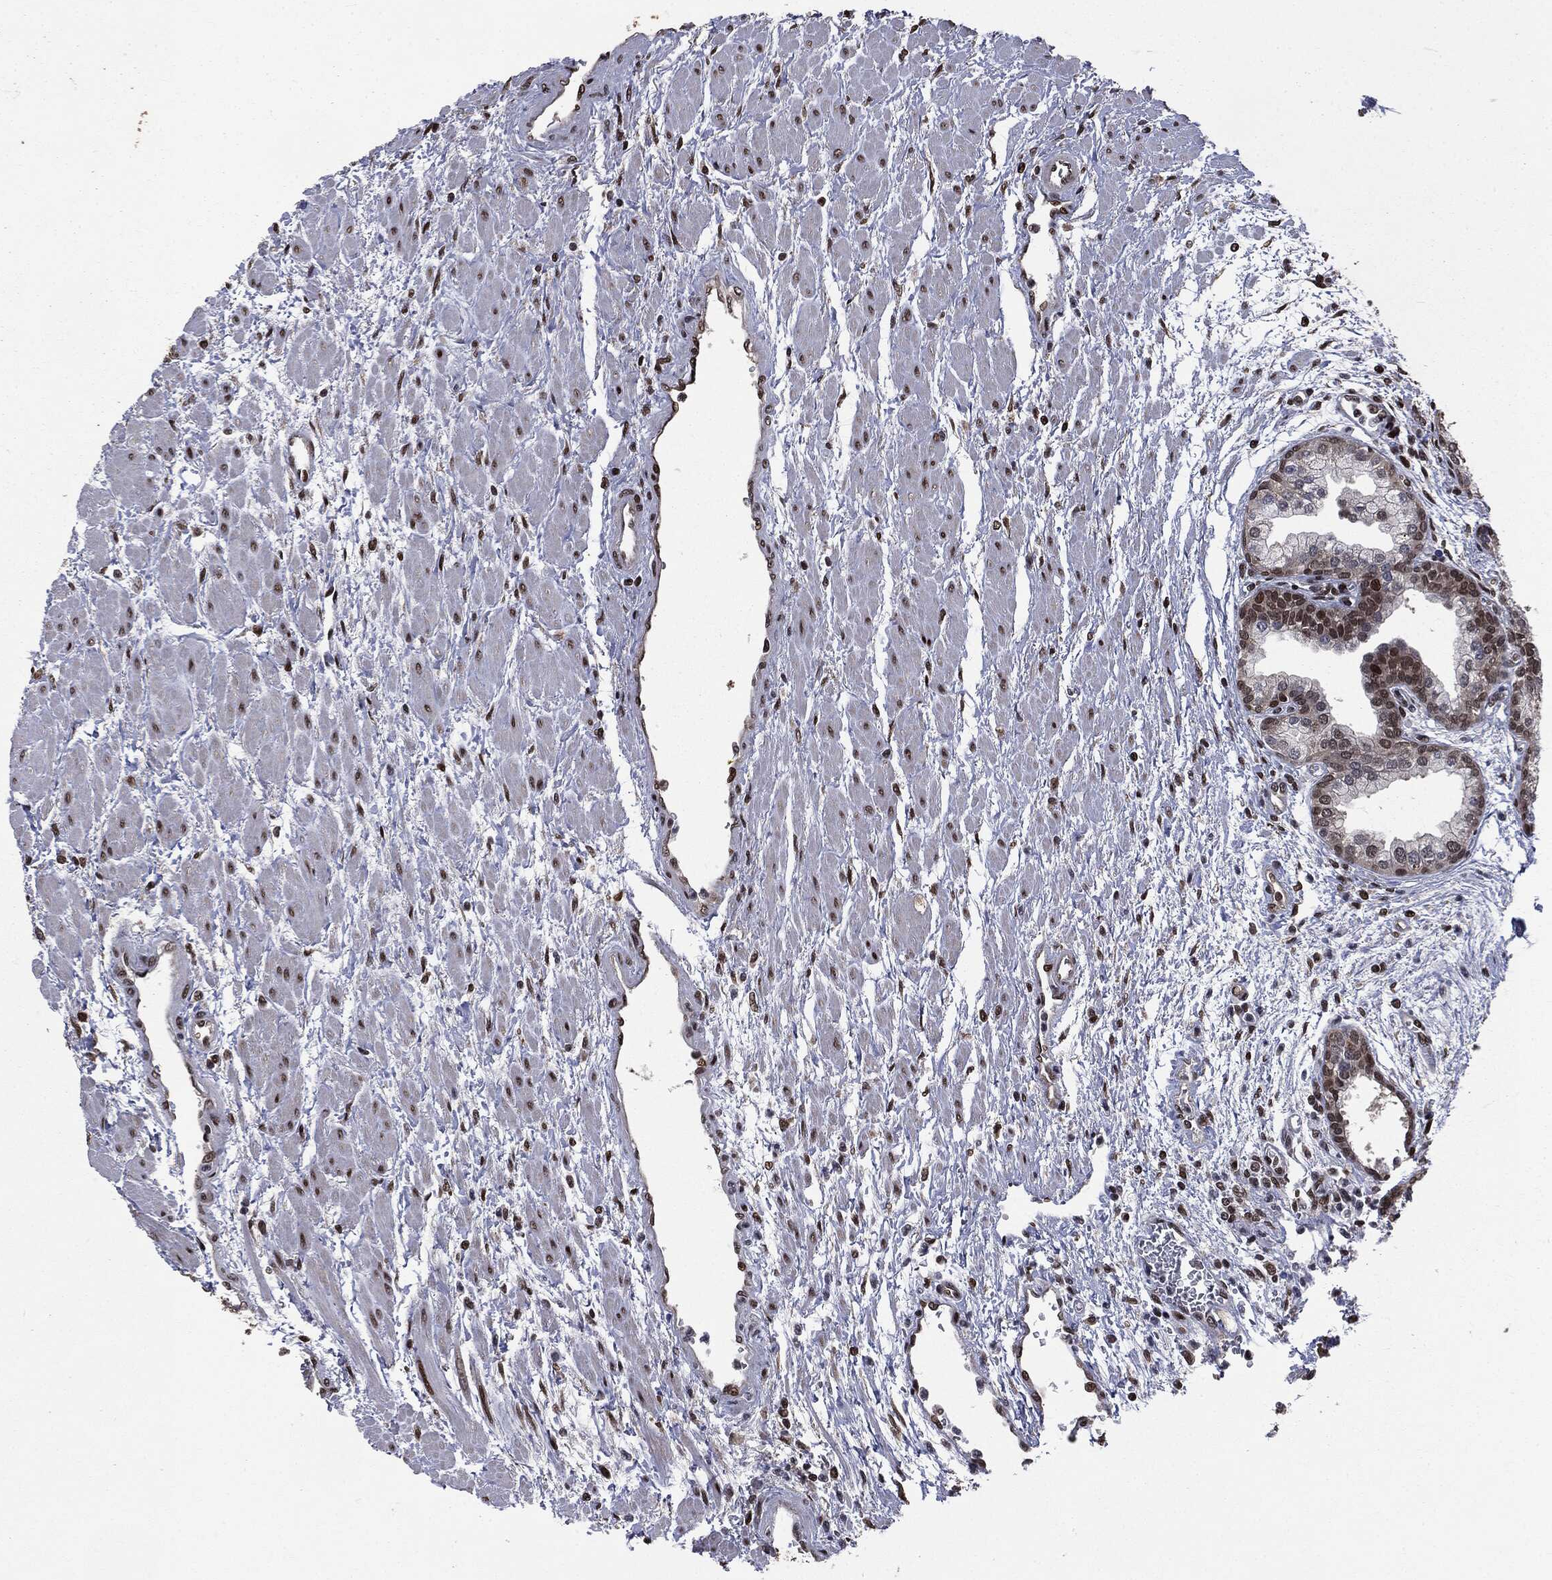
{"staining": {"intensity": "strong", "quantity": "<25%", "location": "nuclear"}, "tissue": "prostate cancer", "cell_type": "Tumor cells", "image_type": "cancer", "snomed": [{"axis": "morphology", "description": "Adenocarcinoma, High grade"}, {"axis": "topography", "description": "Prostate"}], "caption": "Tumor cells show strong nuclear staining in approximately <25% of cells in high-grade adenocarcinoma (prostate). Immunohistochemistry (ihc) stains the protein of interest in brown and the nuclei are stained blue.", "gene": "DVL2", "patient": {"sex": "male", "age": 58}}